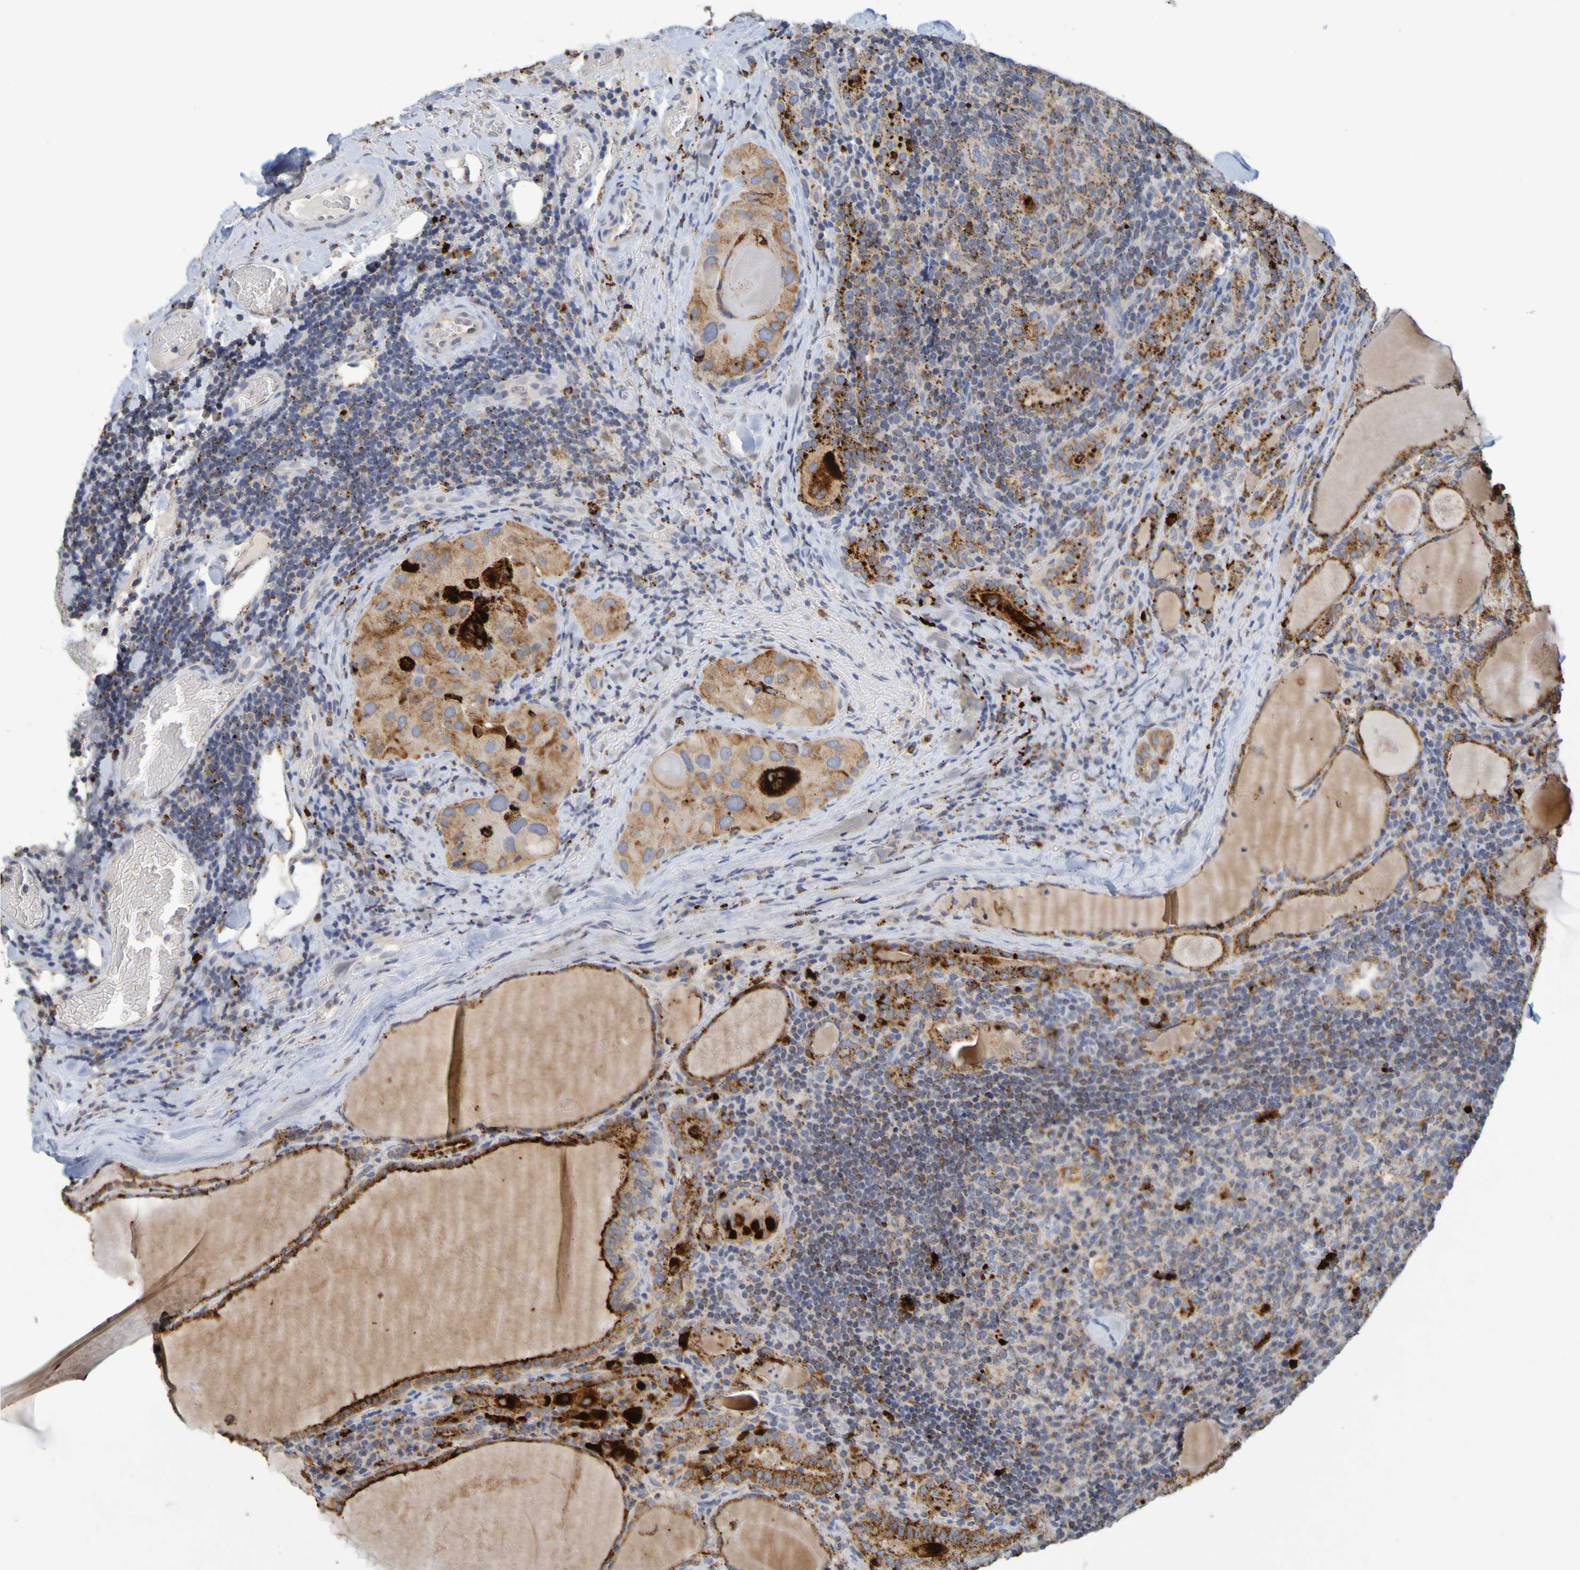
{"staining": {"intensity": "moderate", "quantity": ">75%", "location": "cytoplasmic/membranous"}, "tissue": "thyroid cancer", "cell_type": "Tumor cells", "image_type": "cancer", "snomed": [{"axis": "morphology", "description": "Papillary adenocarcinoma, NOS"}, {"axis": "topography", "description": "Thyroid gland"}], "caption": "Human thyroid cancer (papillary adenocarcinoma) stained with a brown dye reveals moderate cytoplasmic/membranous positive expression in approximately >75% of tumor cells.", "gene": "TPH1", "patient": {"sex": "female", "age": 42}}